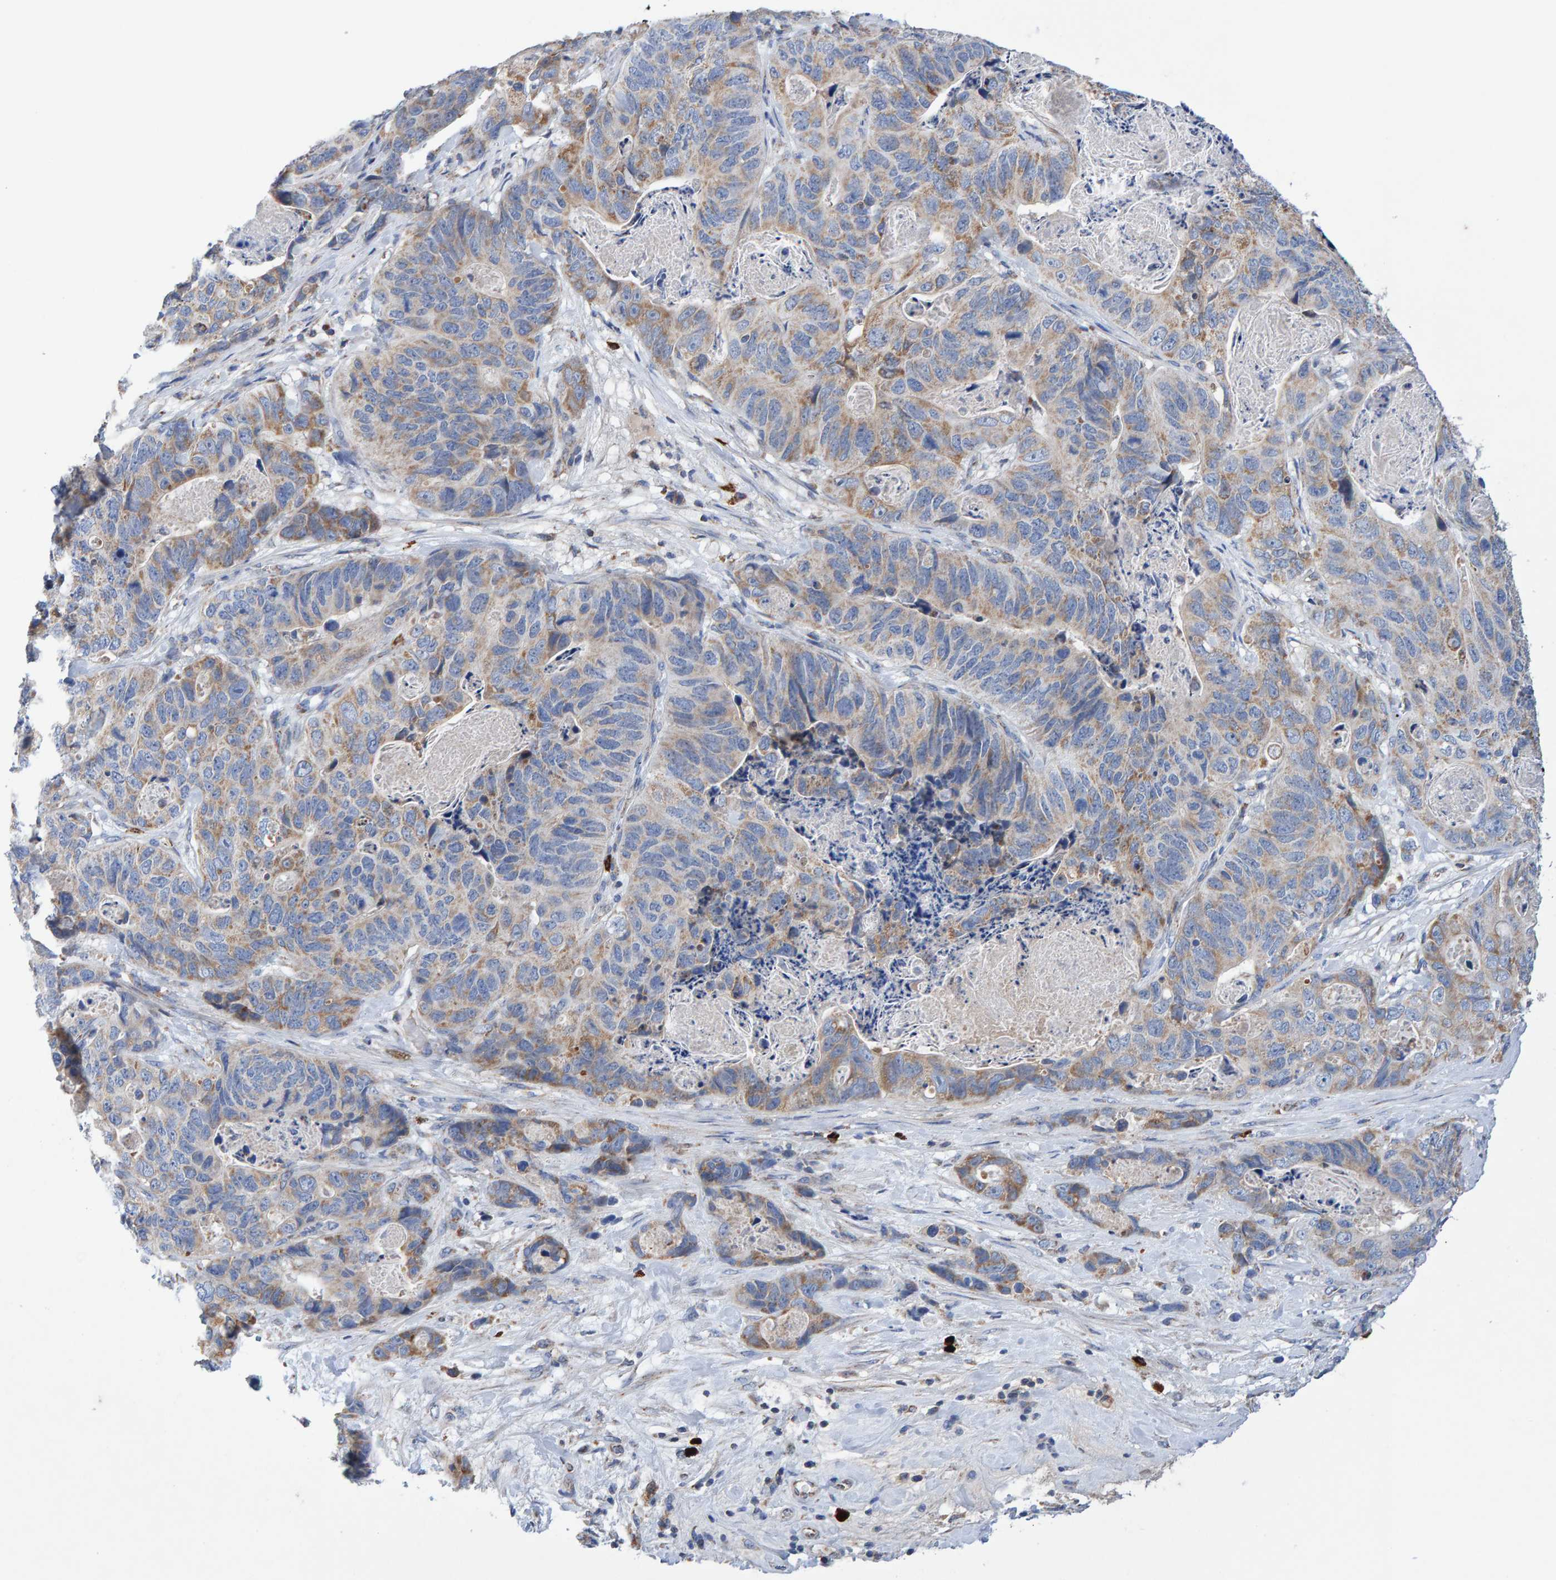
{"staining": {"intensity": "weak", "quantity": ">75%", "location": "cytoplasmic/membranous"}, "tissue": "stomach cancer", "cell_type": "Tumor cells", "image_type": "cancer", "snomed": [{"axis": "morphology", "description": "Normal tissue, NOS"}, {"axis": "morphology", "description": "Adenocarcinoma, NOS"}, {"axis": "topography", "description": "Stomach"}], "caption": "Immunohistochemistry micrograph of adenocarcinoma (stomach) stained for a protein (brown), which displays low levels of weak cytoplasmic/membranous positivity in about >75% of tumor cells.", "gene": "EFR3A", "patient": {"sex": "female", "age": 89}}